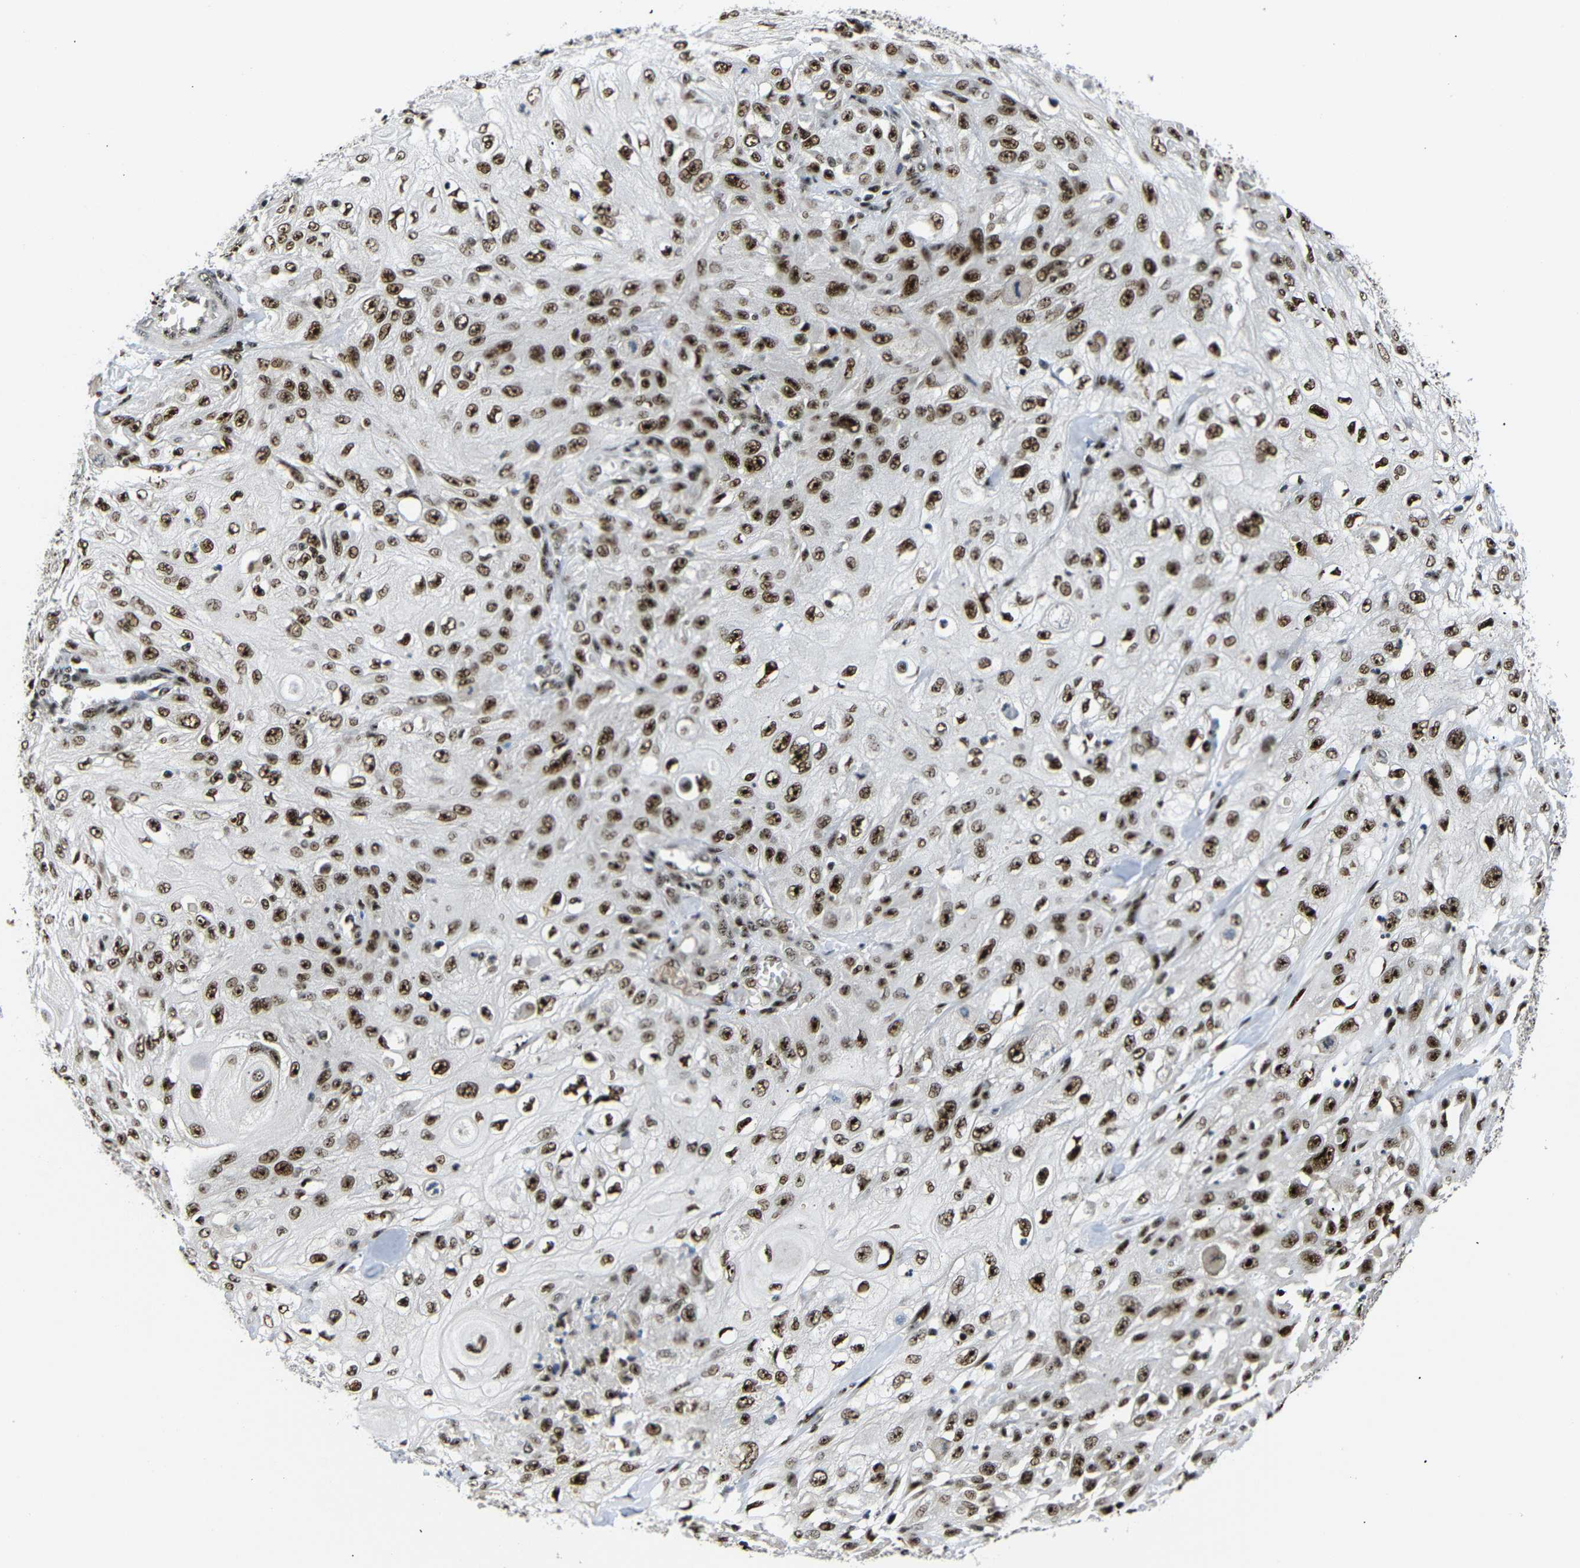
{"staining": {"intensity": "strong", "quantity": ">75%", "location": "nuclear"}, "tissue": "skin cancer", "cell_type": "Tumor cells", "image_type": "cancer", "snomed": [{"axis": "morphology", "description": "Squamous cell carcinoma, NOS"}, {"axis": "morphology", "description": "Squamous cell carcinoma, metastatic, NOS"}, {"axis": "topography", "description": "Skin"}, {"axis": "topography", "description": "Lymph node"}], "caption": "A high amount of strong nuclear expression is identified in approximately >75% of tumor cells in skin cancer tissue.", "gene": "SETDB2", "patient": {"sex": "male", "age": 75}}